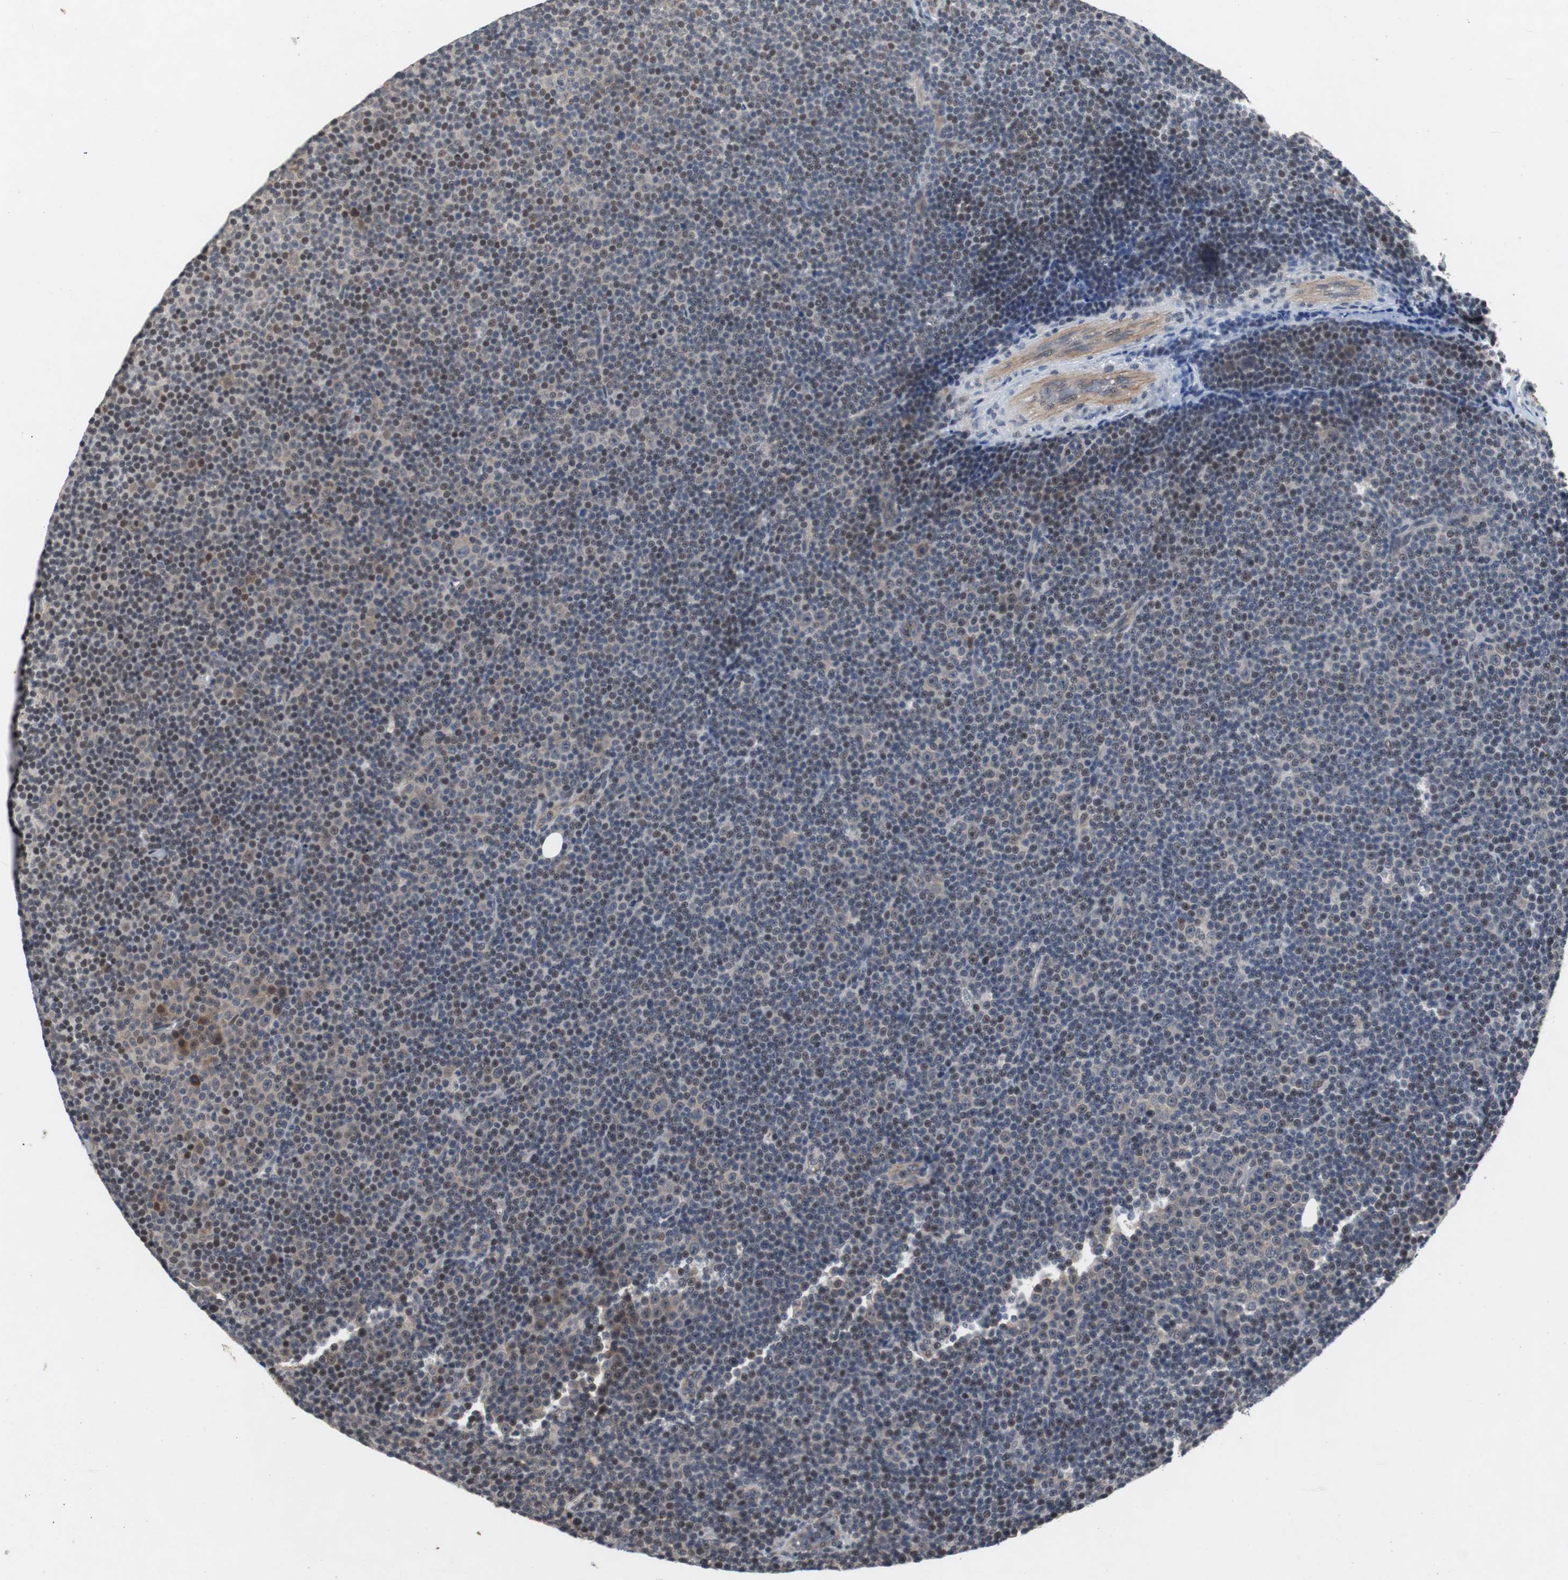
{"staining": {"intensity": "moderate", "quantity": "25%-75%", "location": "nuclear"}, "tissue": "lymphoma", "cell_type": "Tumor cells", "image_type": "cancer", "snomed": [{"axis": "morphology", "description": "Malignant lymphoma, non-Hodgkin's type, Low grade"}, {"axis": "topography", "description": "Lymph node"}], "caption": "The micrograph exhibits staining of lymphoma, revealing moderate nuclear protein expression (brown color) within tumor cells.", "gene": "TP63", "patient": {"sex": "female", "age": 67}}